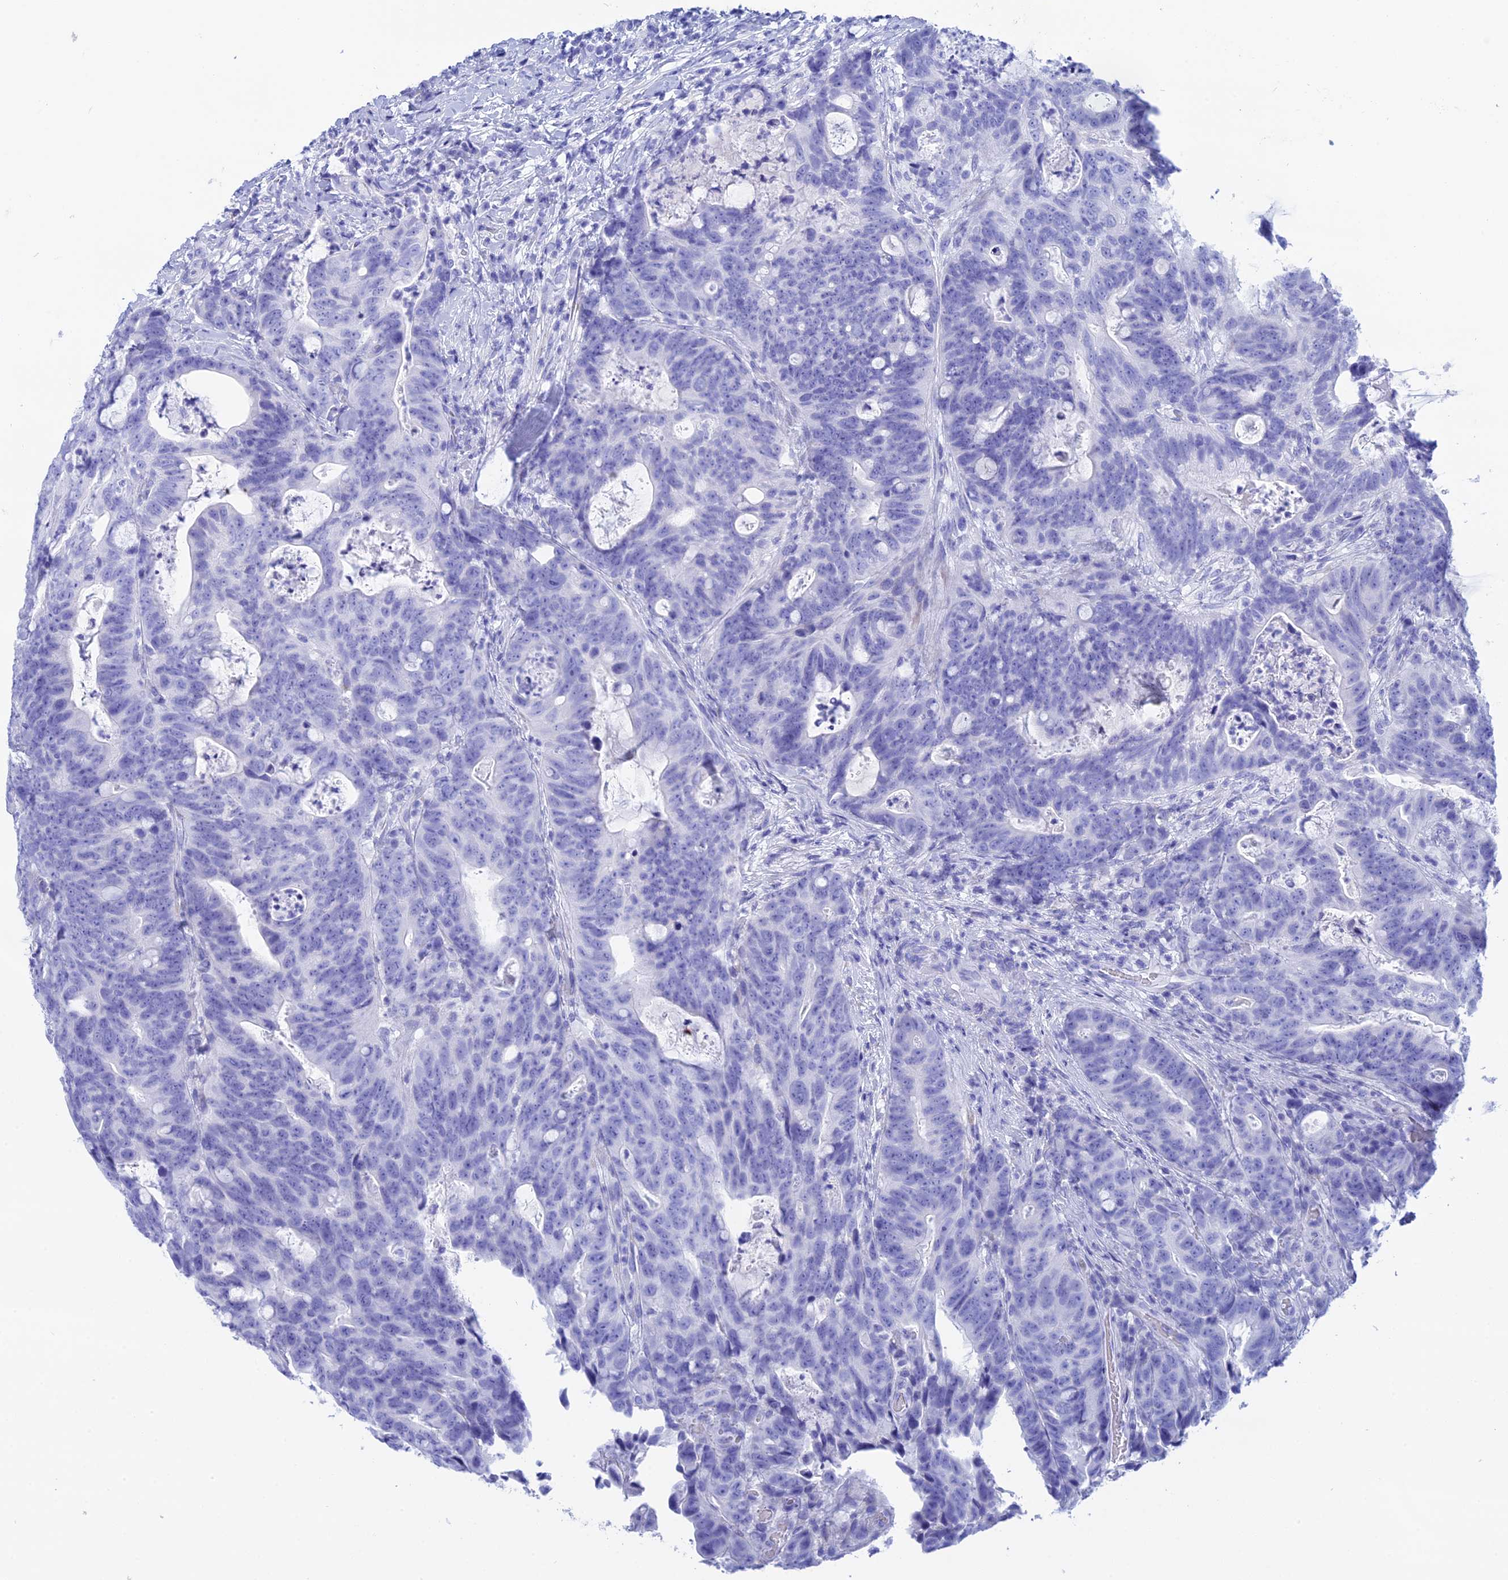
{"staining": {"intensity": "negative", "quantity": "none", "location": "none"}, "tissue": "colorectal cancer", "cell_type": "Tumor cells", "image_type": "cancer", "snomed": [{"axis": "morphology", "description": "Adenocarcinoma, NOS"}, {"axis": "topography", "description": "Colon"}], "caption": "An immunohistochemistry (IHC) micrograph of adenocarcinoma (colorectal) is shown. There is no staining in tumor cells of adenocarcinoma (colorectal). The staining was performed using DAB (3,3'-diaminobenzidine) to visualize the protein expression in brown, while the nuclei were stained in blue with hematoxylin (Magnification: 20x).", "gene": "TEX101", "patient": {"sex": "female", "age": 82}}